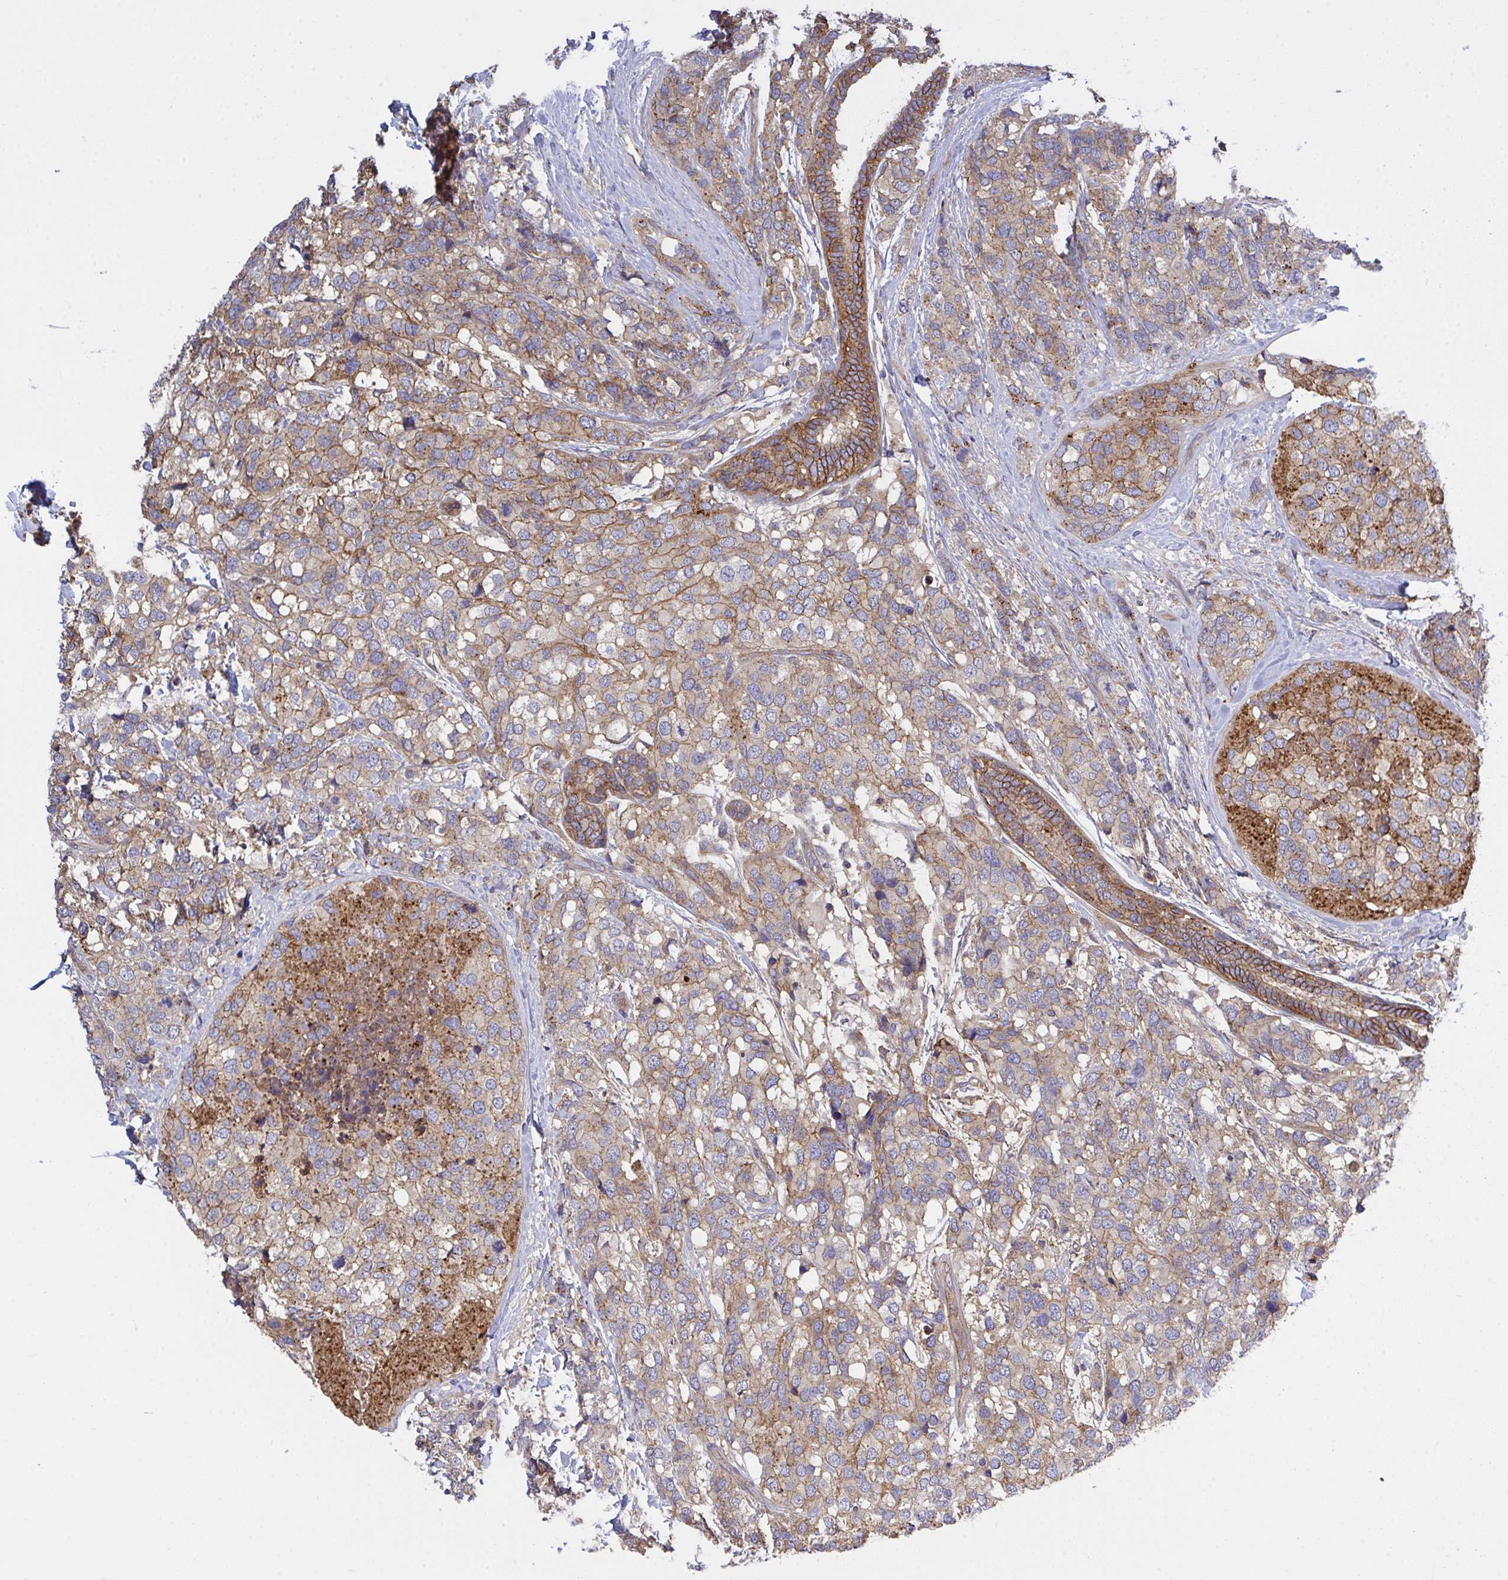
{"staining": {"intensity": "moderate", "quantity": ">75%", "location": "cytoplasmic/membranous"}, "tissue": "breast cancer", "cell_type": "Tumor cells", "image_type": "cancer", "snomed": [{"axis": "morphology", "description": "Lobular carcinoma"}, {"axis": "topography", "description": "Breast"}], "caption": "High-power microscopy captured an immunohistochemistry image of breast lobular carcinoma, revealing moderate cytoplasmic/membranous staining in about >75% of tumor cells.", "gene": "C4orf36", "patient": {"sex": "female", "age": 59}}